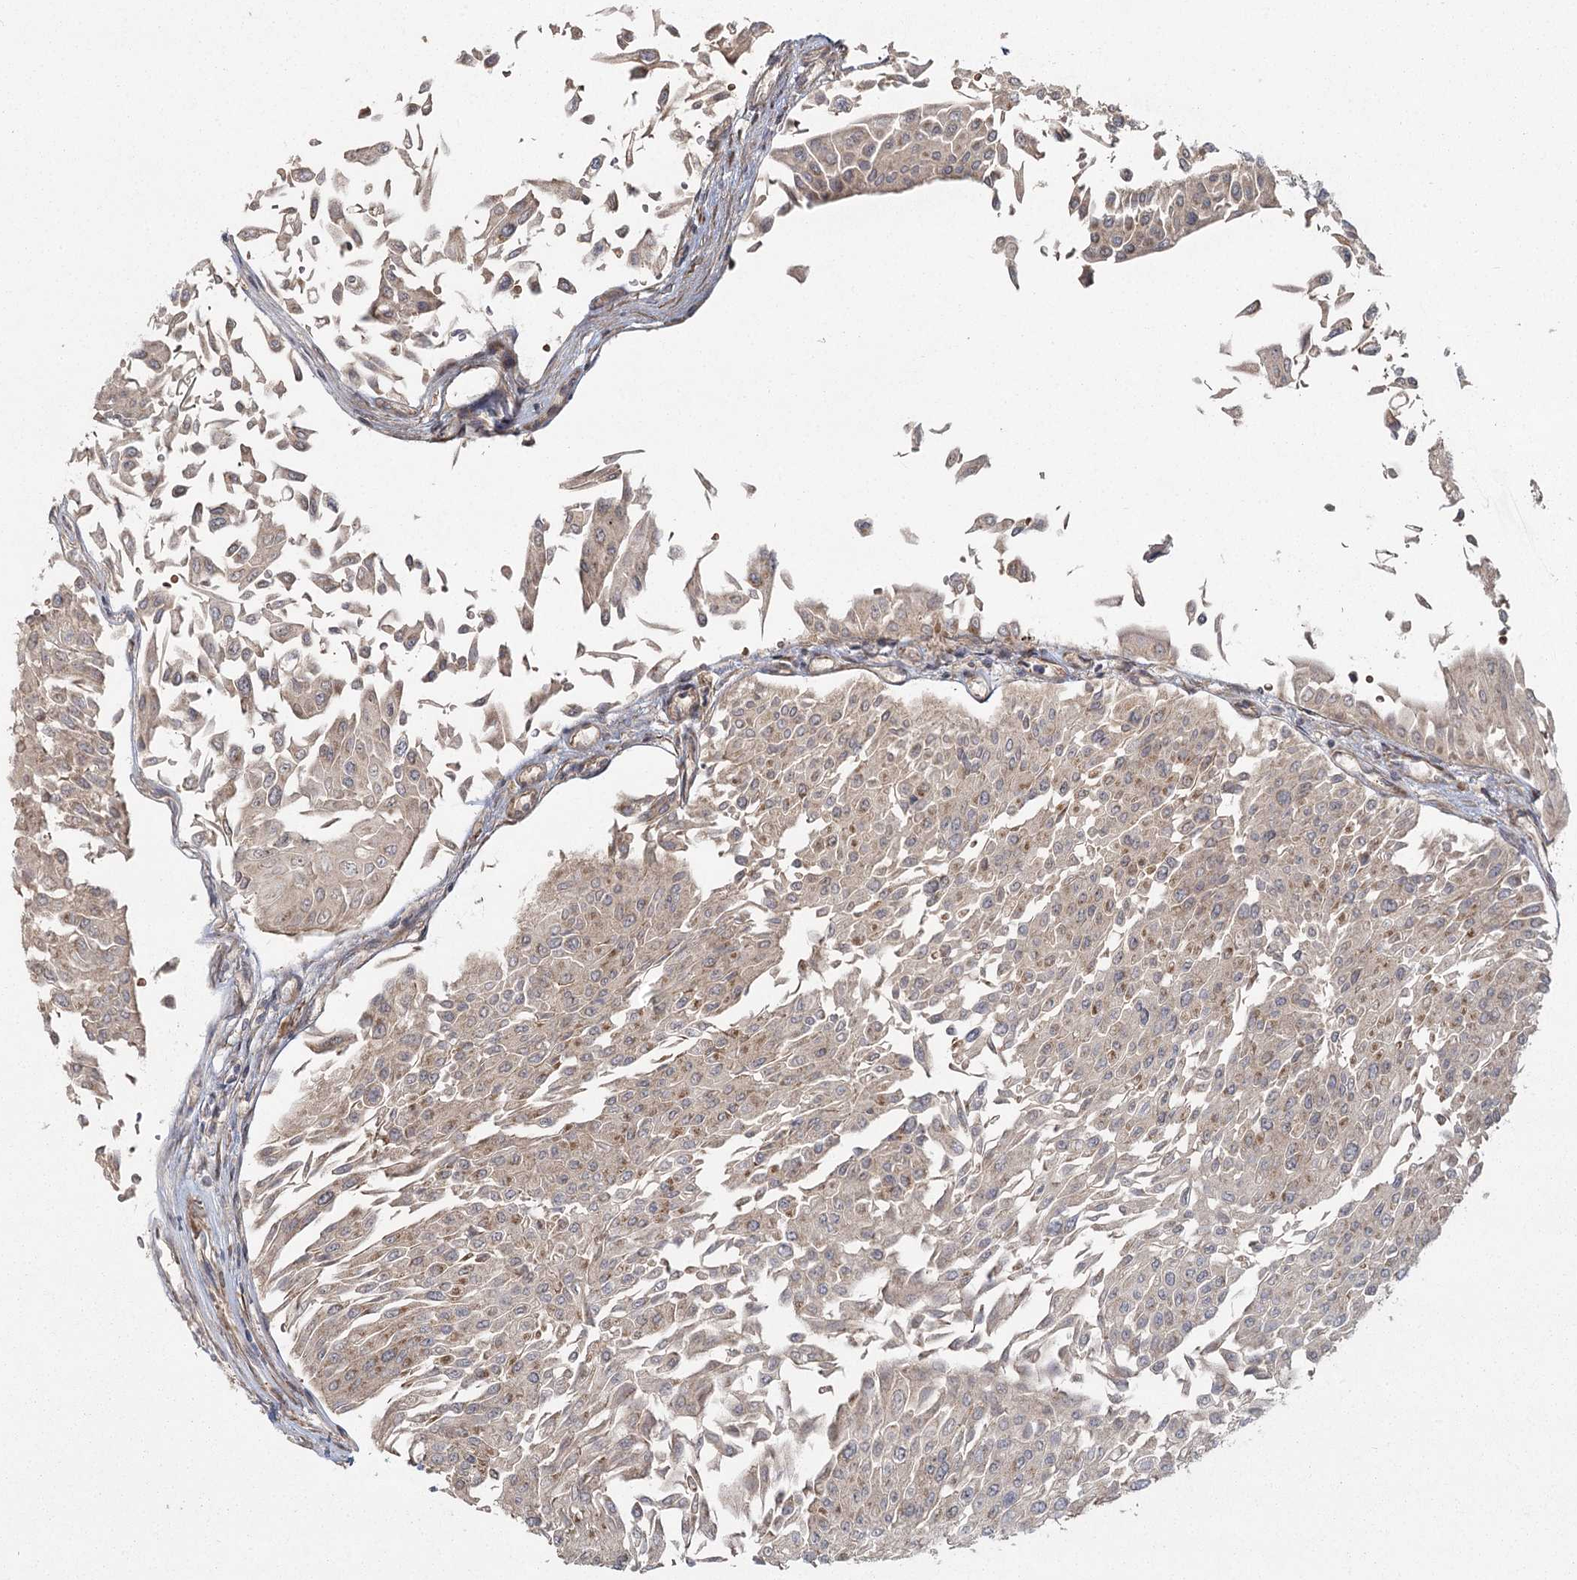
{"staining": {"intensity": "moderate", "quantity": "<25%", "location": "cytoplasmic/membranous"}, "tissue": "urothelial cancer", "cell_type": "Tumor cells", "image_type": "cancer", "snomed": [{"axis": "morphology", "description": "Urothelial carcinoma, Low grade"}, {"axis": "topography", "description": "Urinary bladder"}], "caption": "The photomicrograph exhibits immunohistochemical staining of low-grade urothelial carcinoma. There is moderate cytoplasmic/membranous expression is present in approximately <25% of tumor cells.", "gene": "RAPGEF6", "patient": {"sex": "male", "age": 67}}